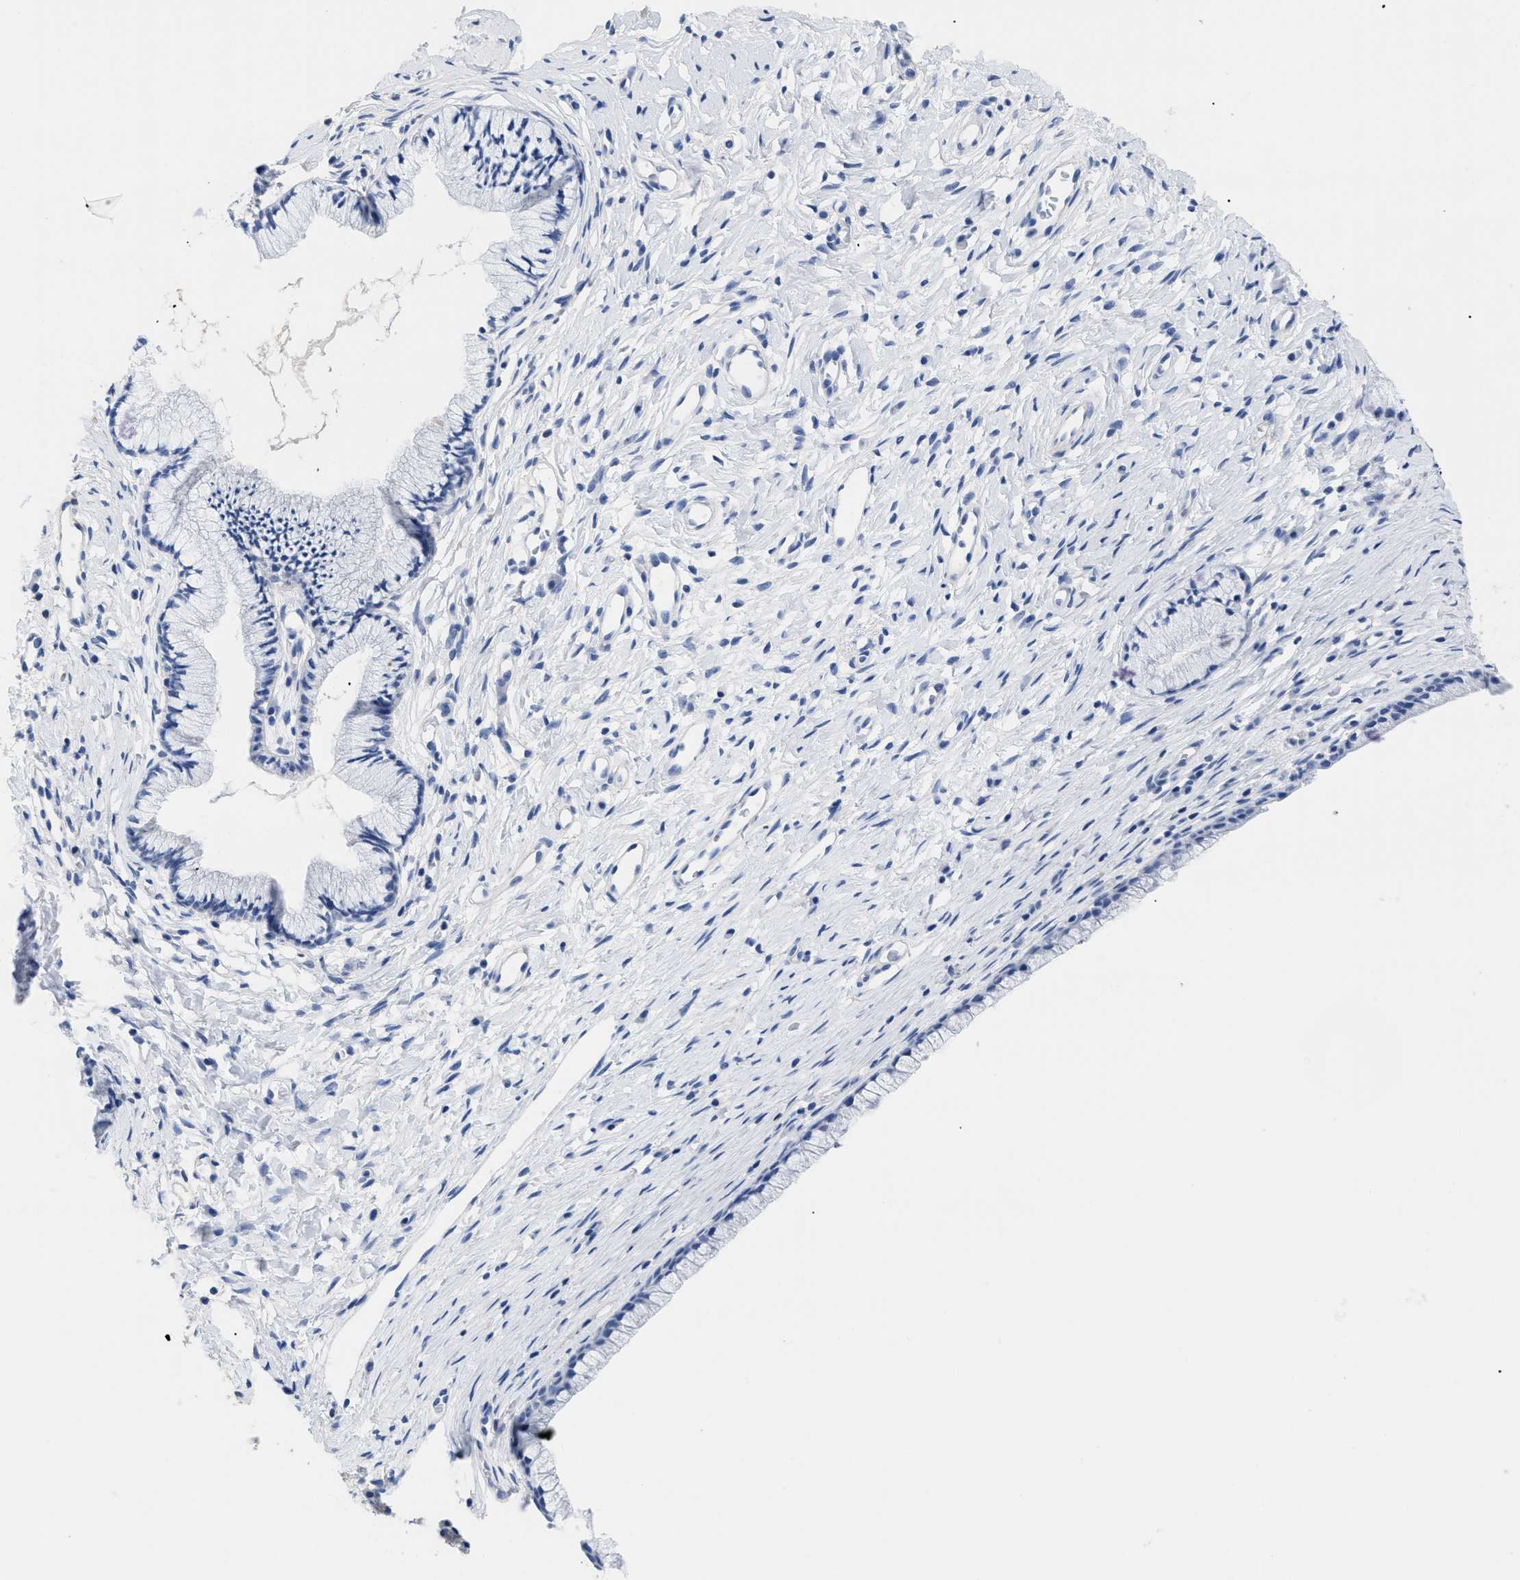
{"staining": {"intensity": "negative", "quantity": "none", "location": "none"}, "tissue": "cervix", "cell_type": "Glandular cells", "image_type": "normal", "snomed": [{"axis": "morphology", "description": "Normal tissue, NOS"}, {"axis": "topography", "description": "Cervix"}], "caption": "Protein analysis of unremarkable cervix reveals no significant positivity in glandular cells.", "gene": "DLC1", "patient": {"sex": "female", "age": 77}}